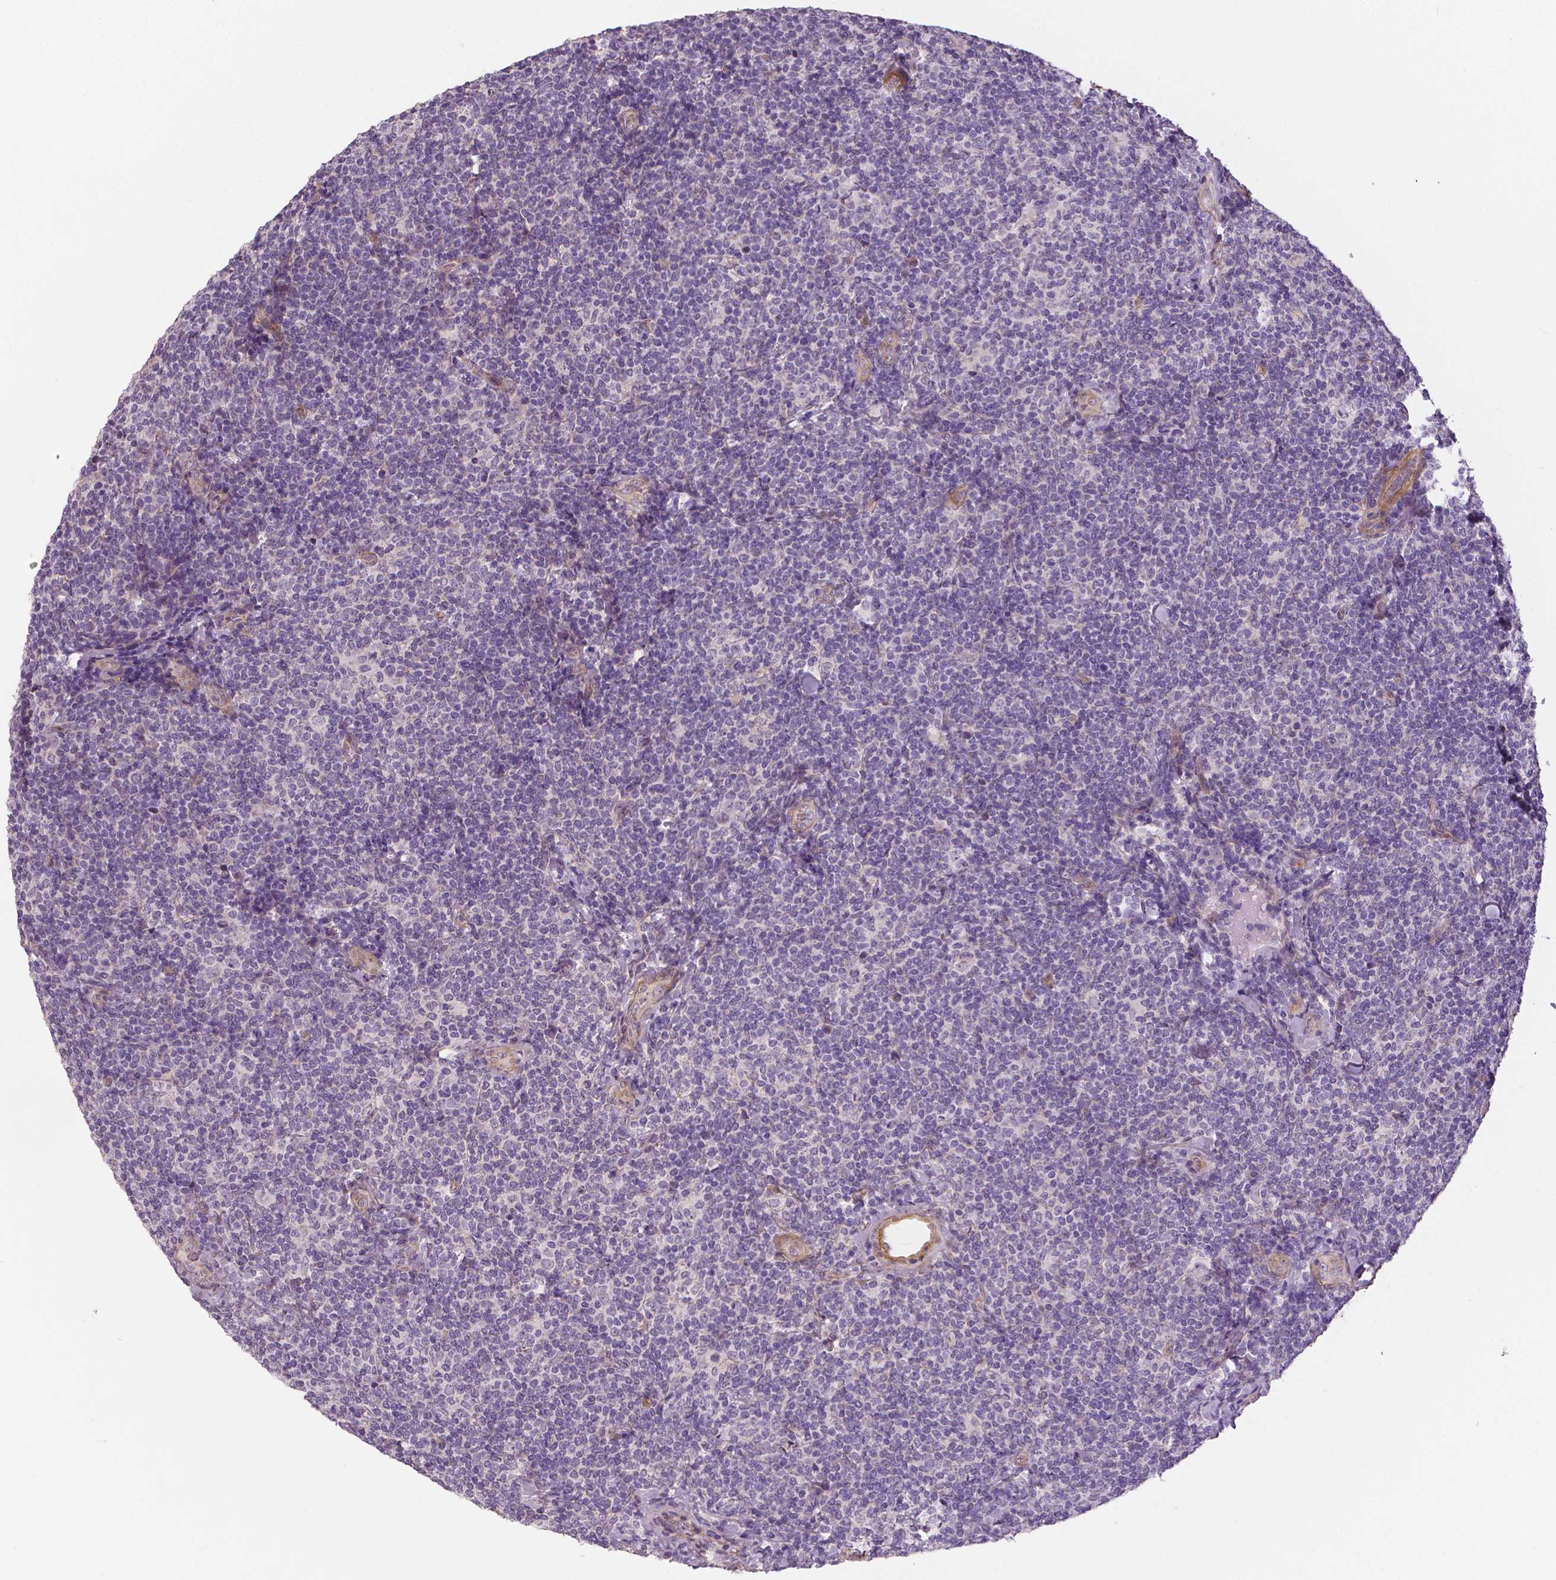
{"staining": {"intensity": "negative", "quantity": "none", "location": "none"}, "tissue": "lymphoma", "cell_type": "Tumor cells", "image_type": "cancer", "snomed": [{"axis": "morphology", "description": "Malignant lymphoma, non-Hodgkin's type, Low grade"}, {"axis": "topography", "description": "Lymph node"}], "caption": "The immunohistochemistry (IHC) photomicrograph has no significant staining in tumor cells of malignant lymphoma, non-Hodgkin's type (low-grade) tissue.", "gene": "FLT1", "patient": {"sex": "female", "age": 56}}